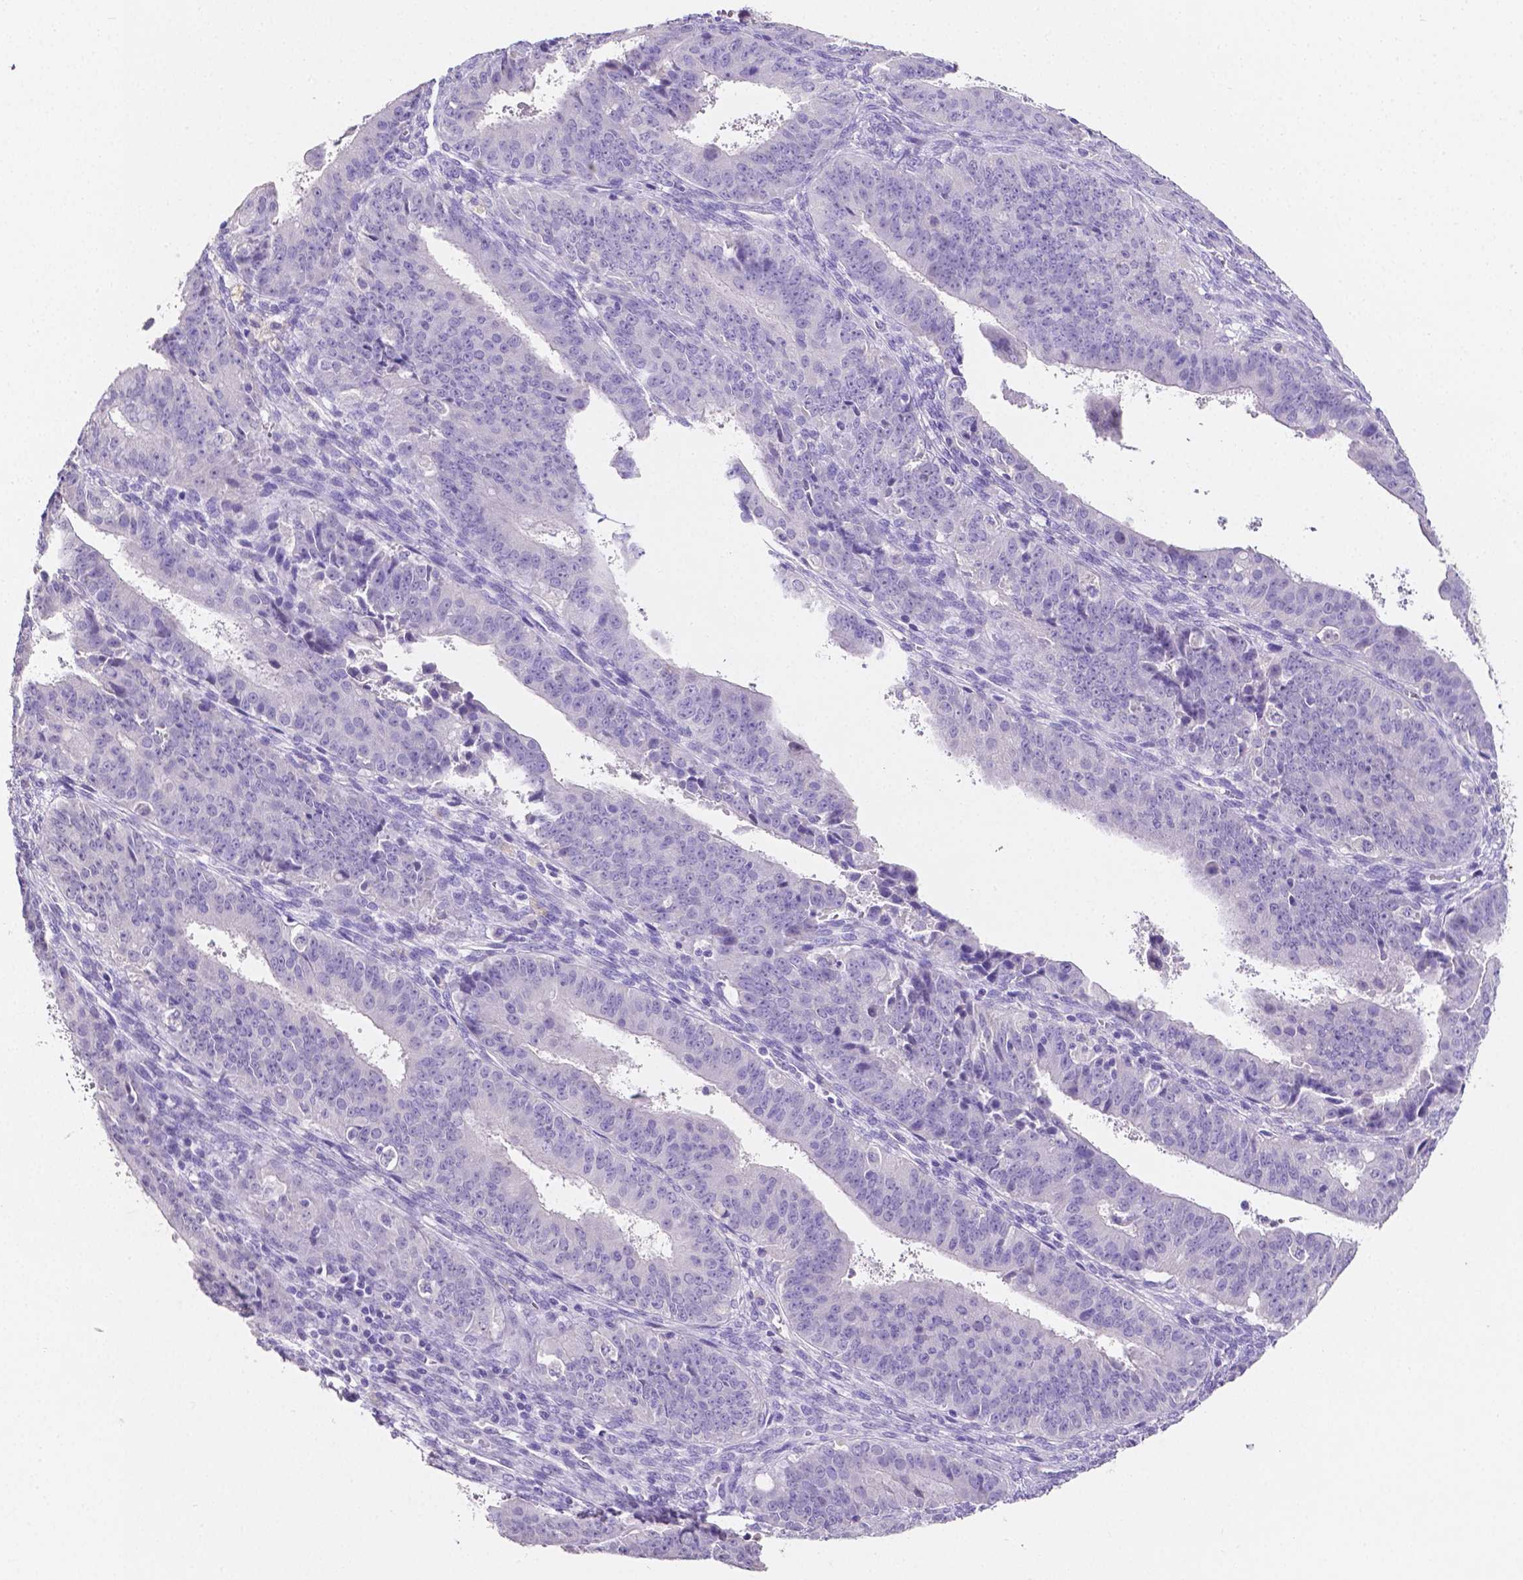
{"staining": {"intensity": "negative", "quantity": "none", "location": "none"}, "tissue": "ovarian cancer", "cell_type": "Tumor cells", "image_type": "cancer", "snomed": [{"axis": "morphology", "description": "Carcinoma, endometroid"}, {"axis": "topography", "description": "Ovary"}], "caption": "Tumor cells are negative for brown protein staining in ovarian cancer (endometroid carcinoma).", "gene": "SLC22A2", "patient": {"sex": "female", "age": 42}}